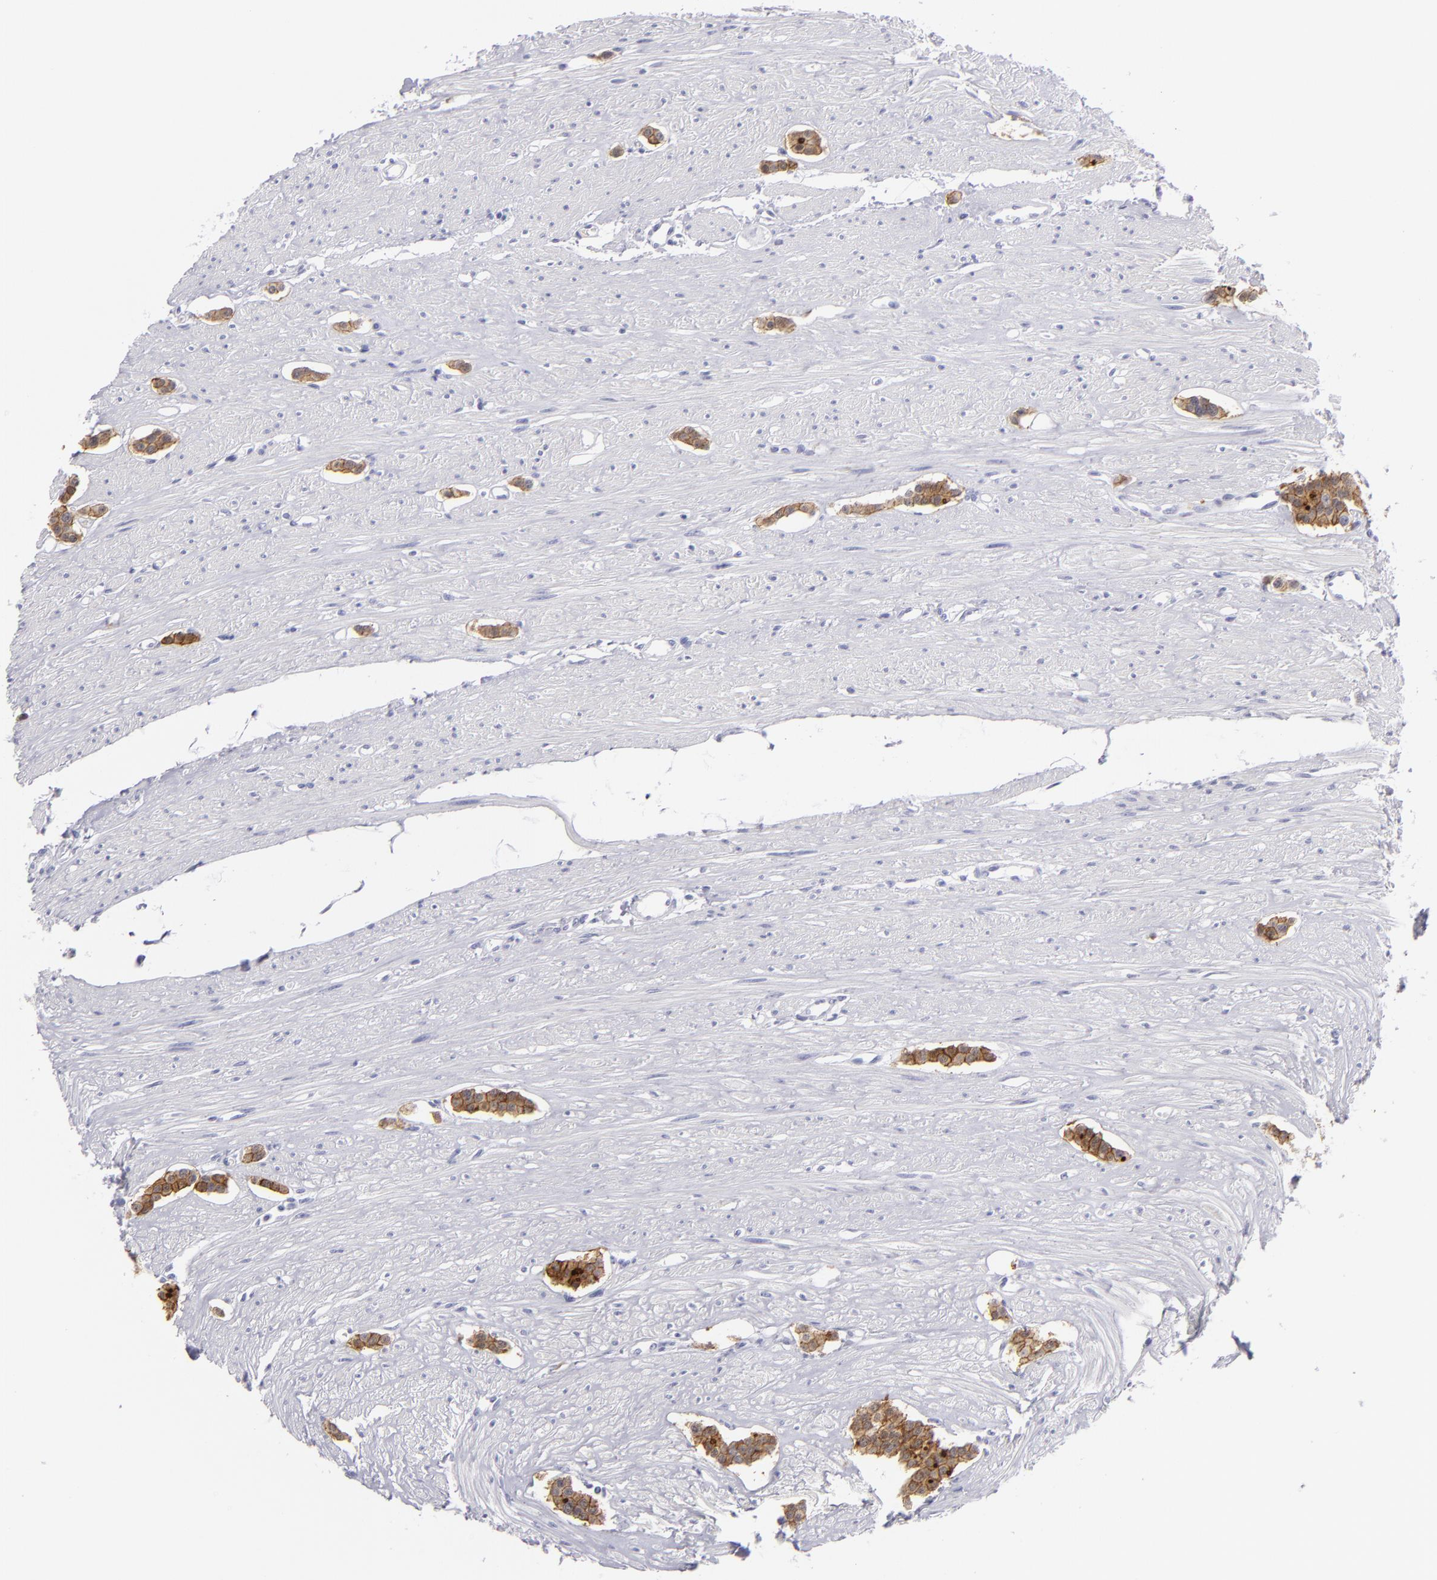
{"staining": {"intensity": "strong", "quantity": ">75%", "location": "cytoplasmic/membranous"}, "tissue": "carcinoid", "cell_type": "Tumor cells", "image_type": "cancer", "snomed": [{"axis": "morphology", "description": "Carcinoid, malignant, NOS"}, {"axis": "topography", "description": "Small intestine"}], "caption": "Carcinoid stained with a protein marker displays strong staining in tumor cells.", "gene": "VIL1", "patient": {"sex": "male", "age": 60}}